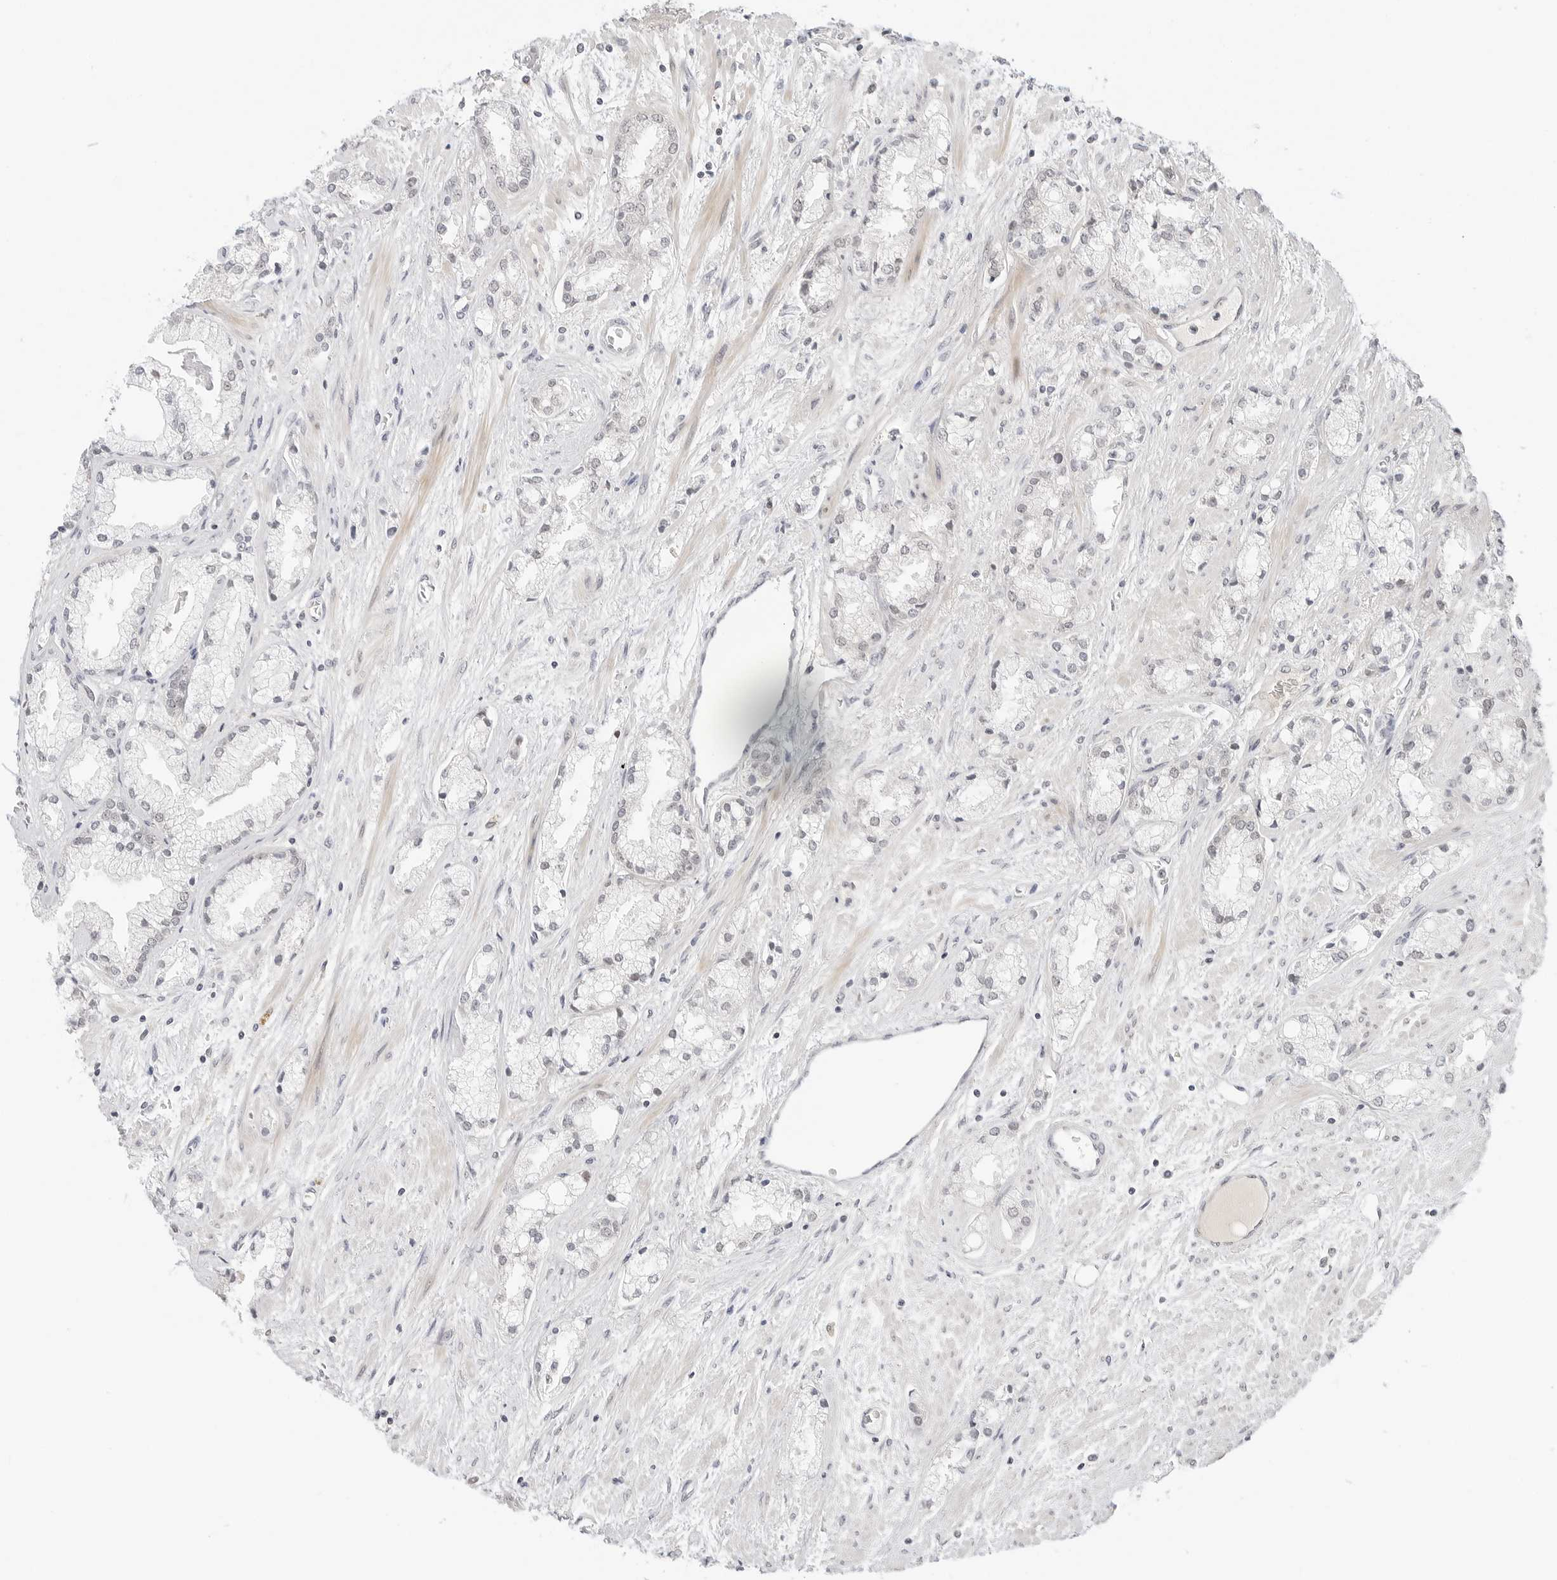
{"staining": {"intensity": "negative", "quantity": "none", "location": "none"}, "tissue": "prostate cancer", "cell_type": "Tumor cells", "image_type": "cancer", "snomed": [{"axis": "morphology", "description": "Adenocarcinoma, High grade"}, {"axis": "topography", "description": "Prostate"}], "caption": "DAB (3,3'-diaminobenzidine) immunohistochemical staining of human prostate cancer displays no significant positivity in tumor cells. The staining was performed using DAB (3,3'-diaminobenzidine) to visualize the protein expression in brown, while the nuclei were stained in blue with hematoxylin (Magnification: 20x).", "gene": "TSEN2", "patient": {"sex": "male", "age": 50}}